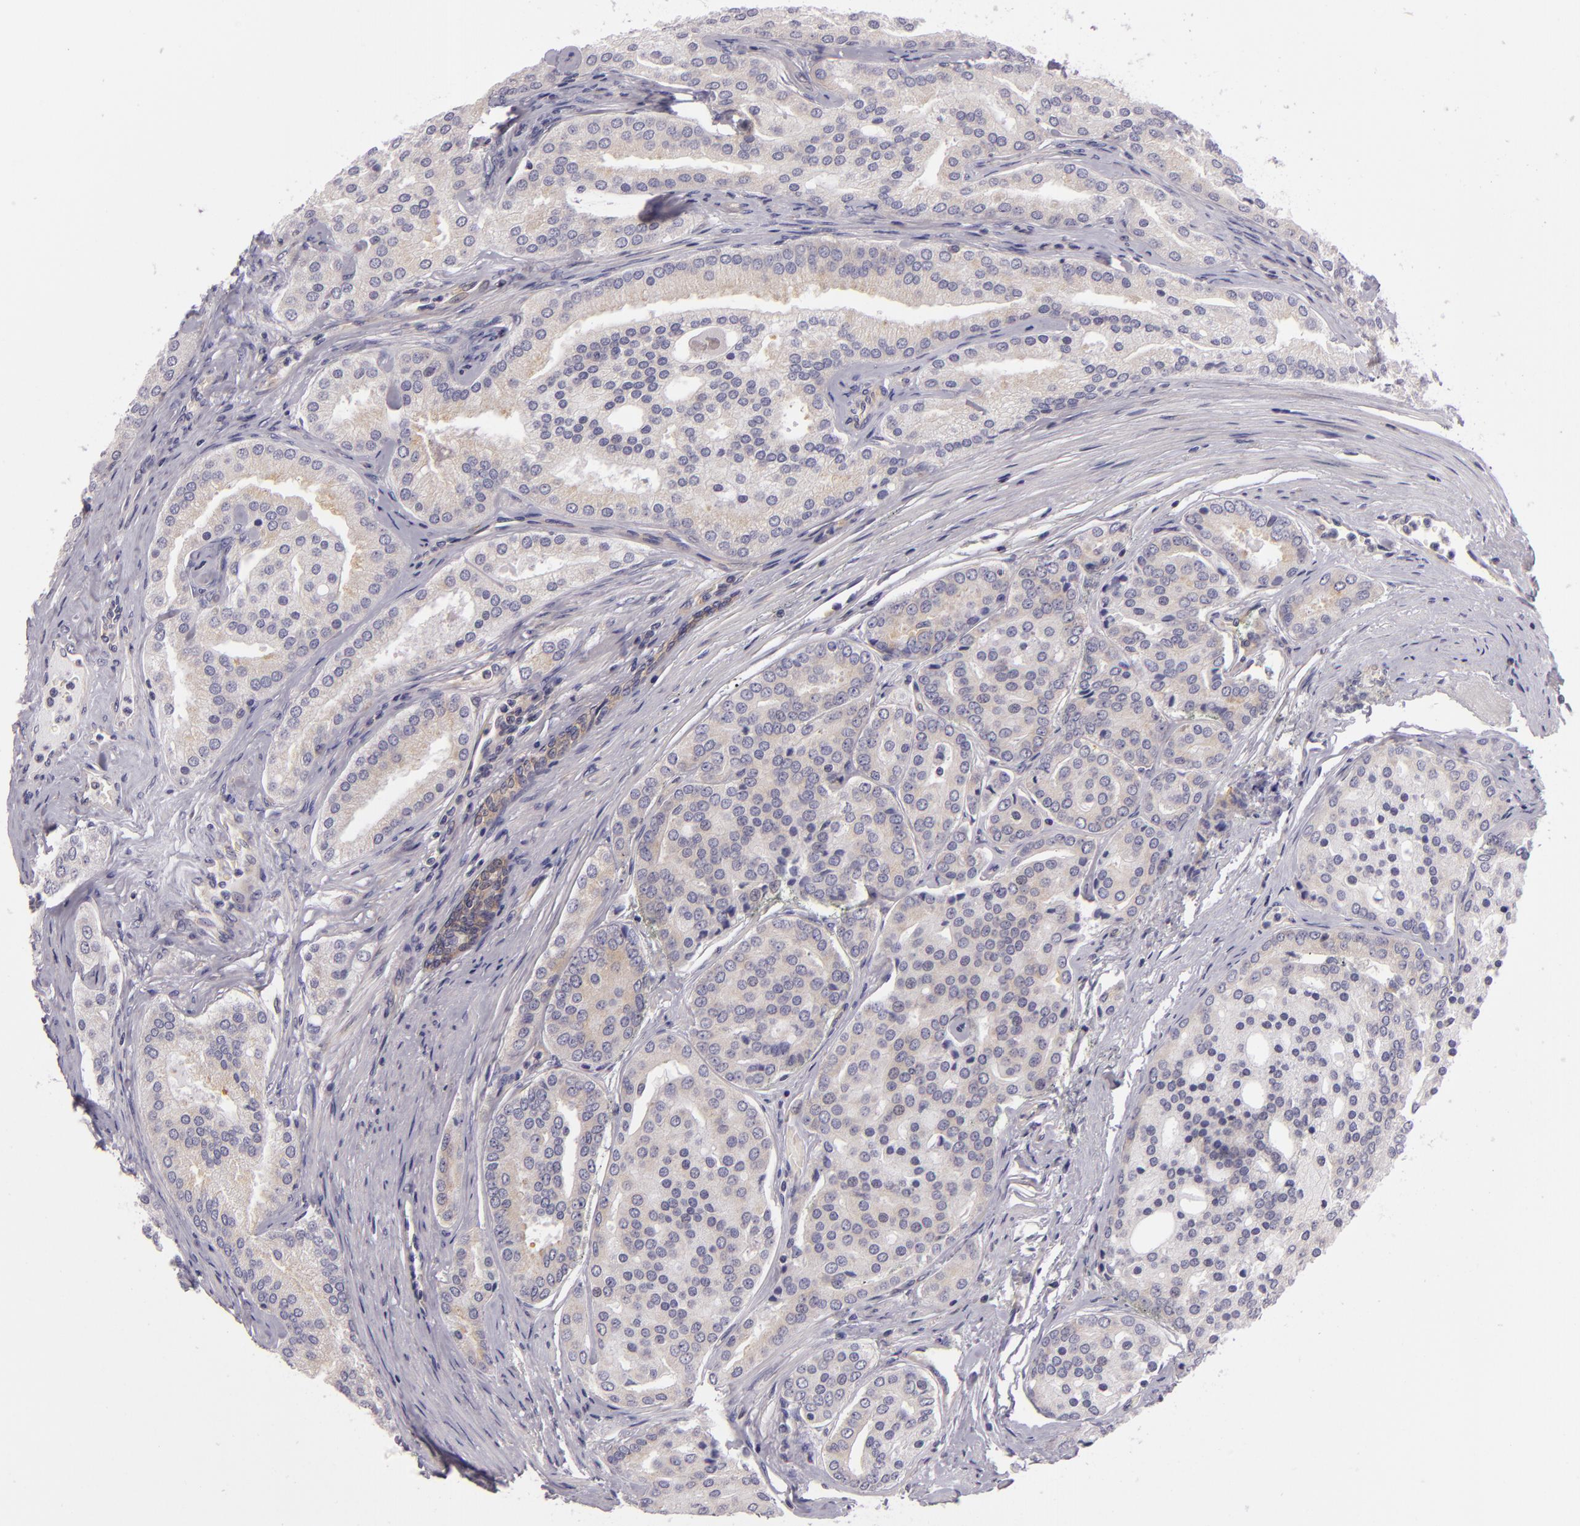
{"staining": {"intensity": "weak", "quantity": "25%-75%", "location": "cytoplasmic/membranous"}, "tissue": "prostate cancer", "cell_type": "Tumor cells", "image_type": "cancer", "snomed": [{"axis": "morphology", "description": "Adenocarcinoma, High grade"}, {"axis": "topography", "description": "Prostate"}], "caption": "An IHC micrograph of tumor tissue is shown. Protein staining in brown labels weak cytoplasmic/membranous positivity in prostate high-grade adenocarcinoma within tumor cells.", "gene": "UPF3B", "patient": {"sex": "male", "age": 64}}